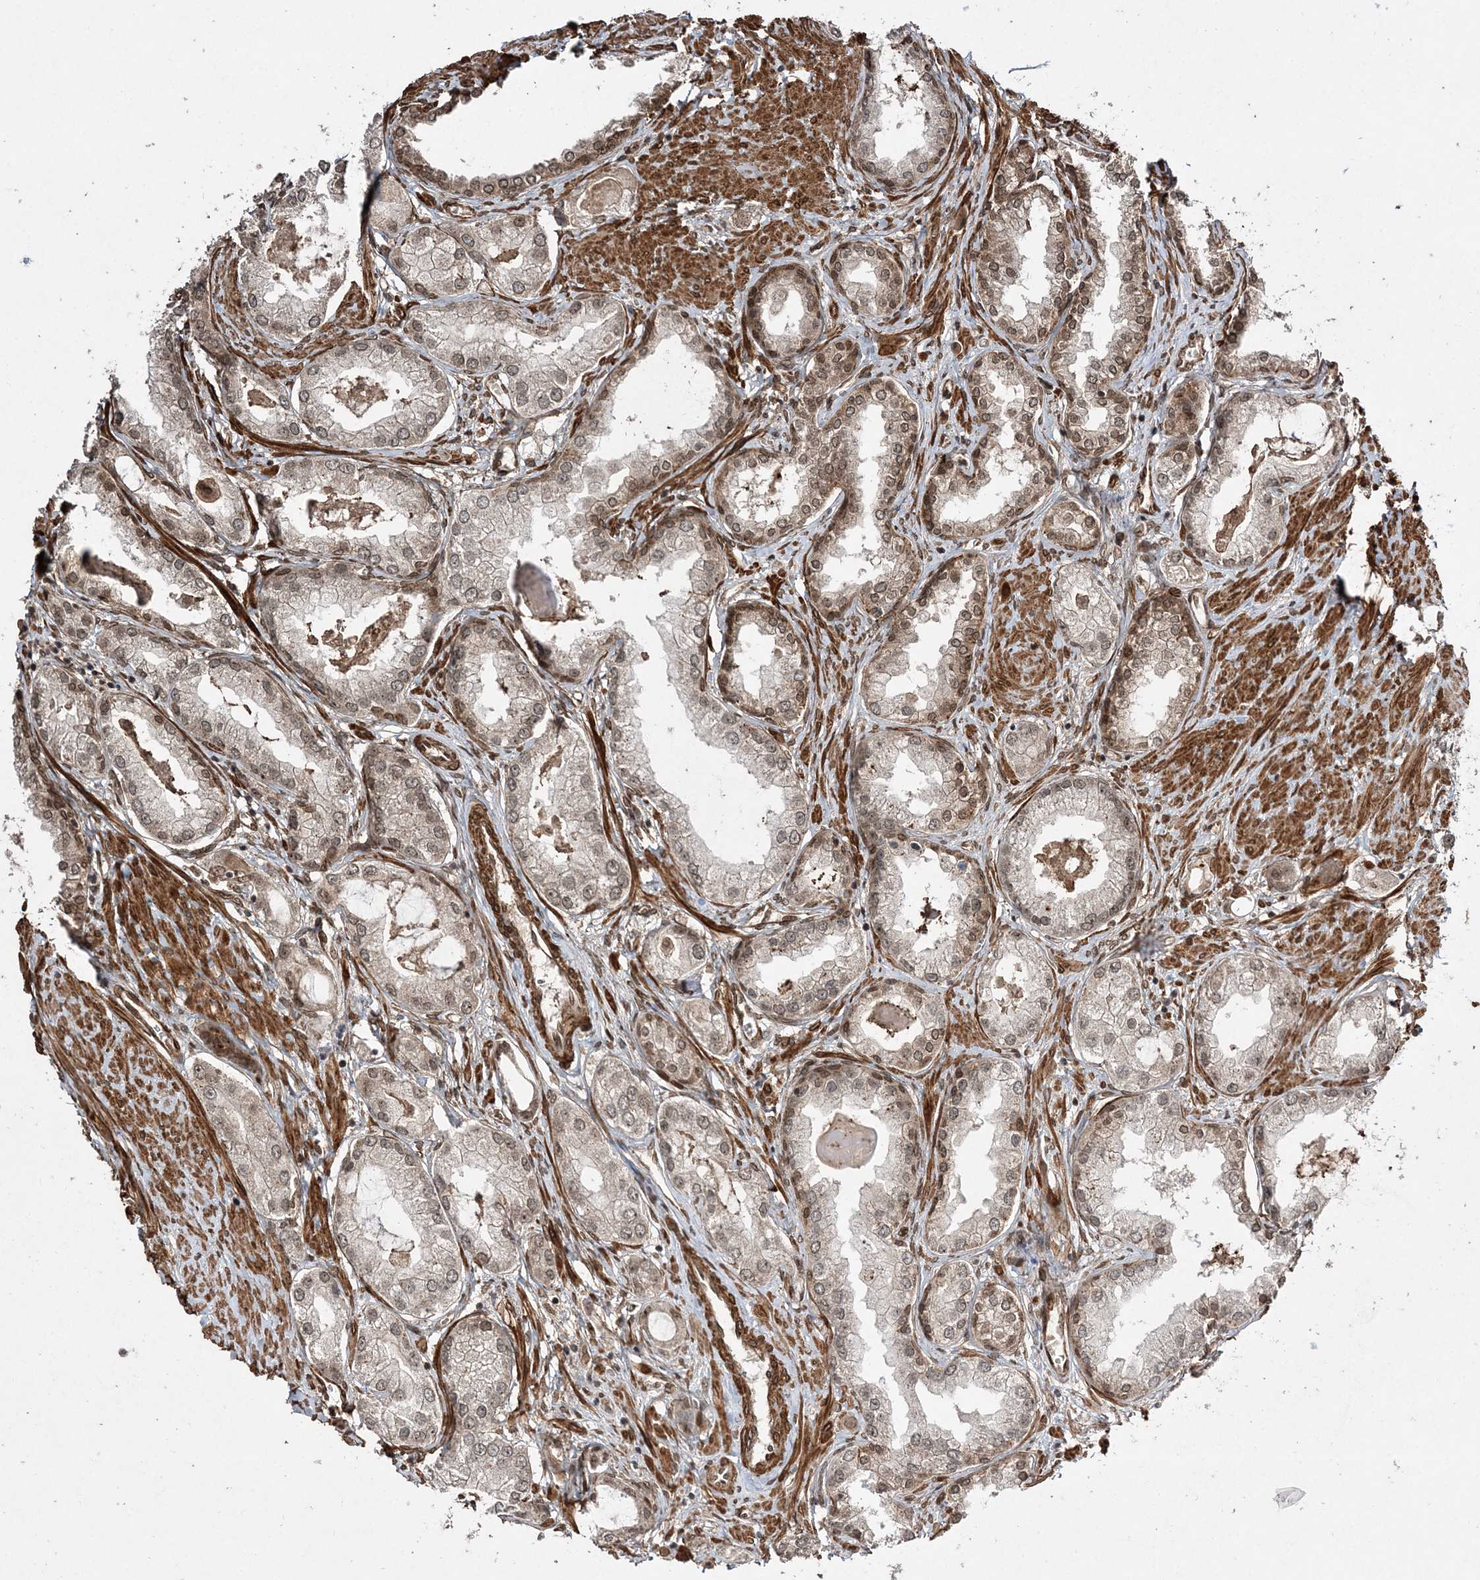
{"staining": {"intensity": "weak", "quantity": "25%-75%", "location": "cytoplasmic/membranous,nuclear"}, "tissue": "prostate cancer", "cell_type": "Tumor cells", "image_type": "cancer", "snomed": [{"axis": "morphology", "description": "Adenocarcinoma, Low grade"}, {"axis": "topography", "description": "Prostate"}], "caption": "Protein staining of prostate low-grade adenocarcinoma tissue reveals weak cytoplasmic/membranous and nuclear staining in approximately 25%-75% of tumor cells.", "gene": "ETAA1", "patient": {"sex": "male", "age": 63}}